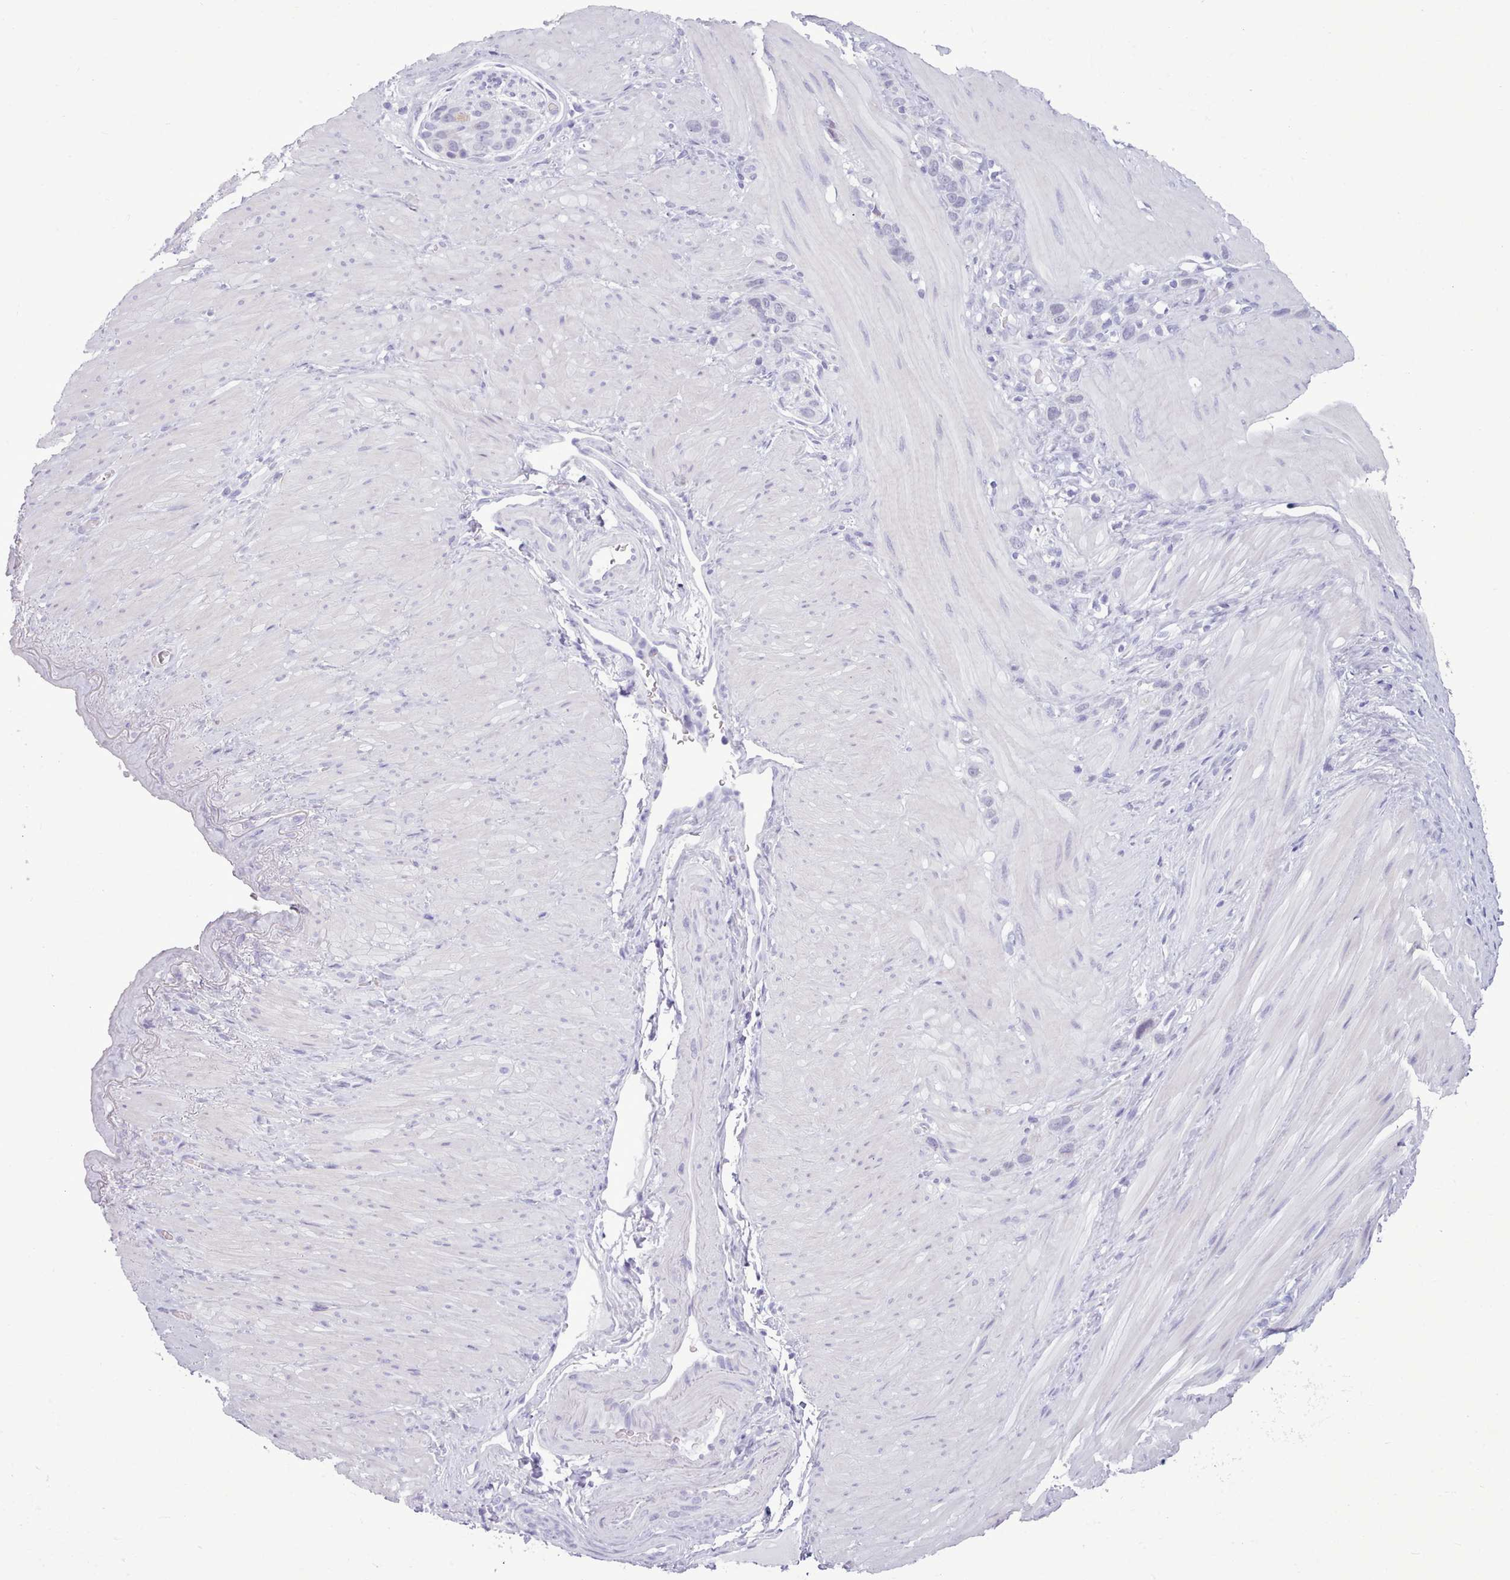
{"staining": {"intensity": "negative", "quantity": "none", "location": "none"}, "tissue": "stomach cancer", "cell_type": "Tumor cells", "image_type": "cancer", "snomed": [{"axis": "morphology", "description": "Adenocarcinoma, NOS"}, {"axis": "topography", "description": "Stomach"}], "caption": "DAB immunohistochemical staining of human adenocarcinoma (stomach) reveals no significant staining in tumor cells. (Brightfield microscopy of DAB immunohistochemistry at high magnification).", "gene": "FBXO48", "patient": {"sex": "female", "age": 65}}